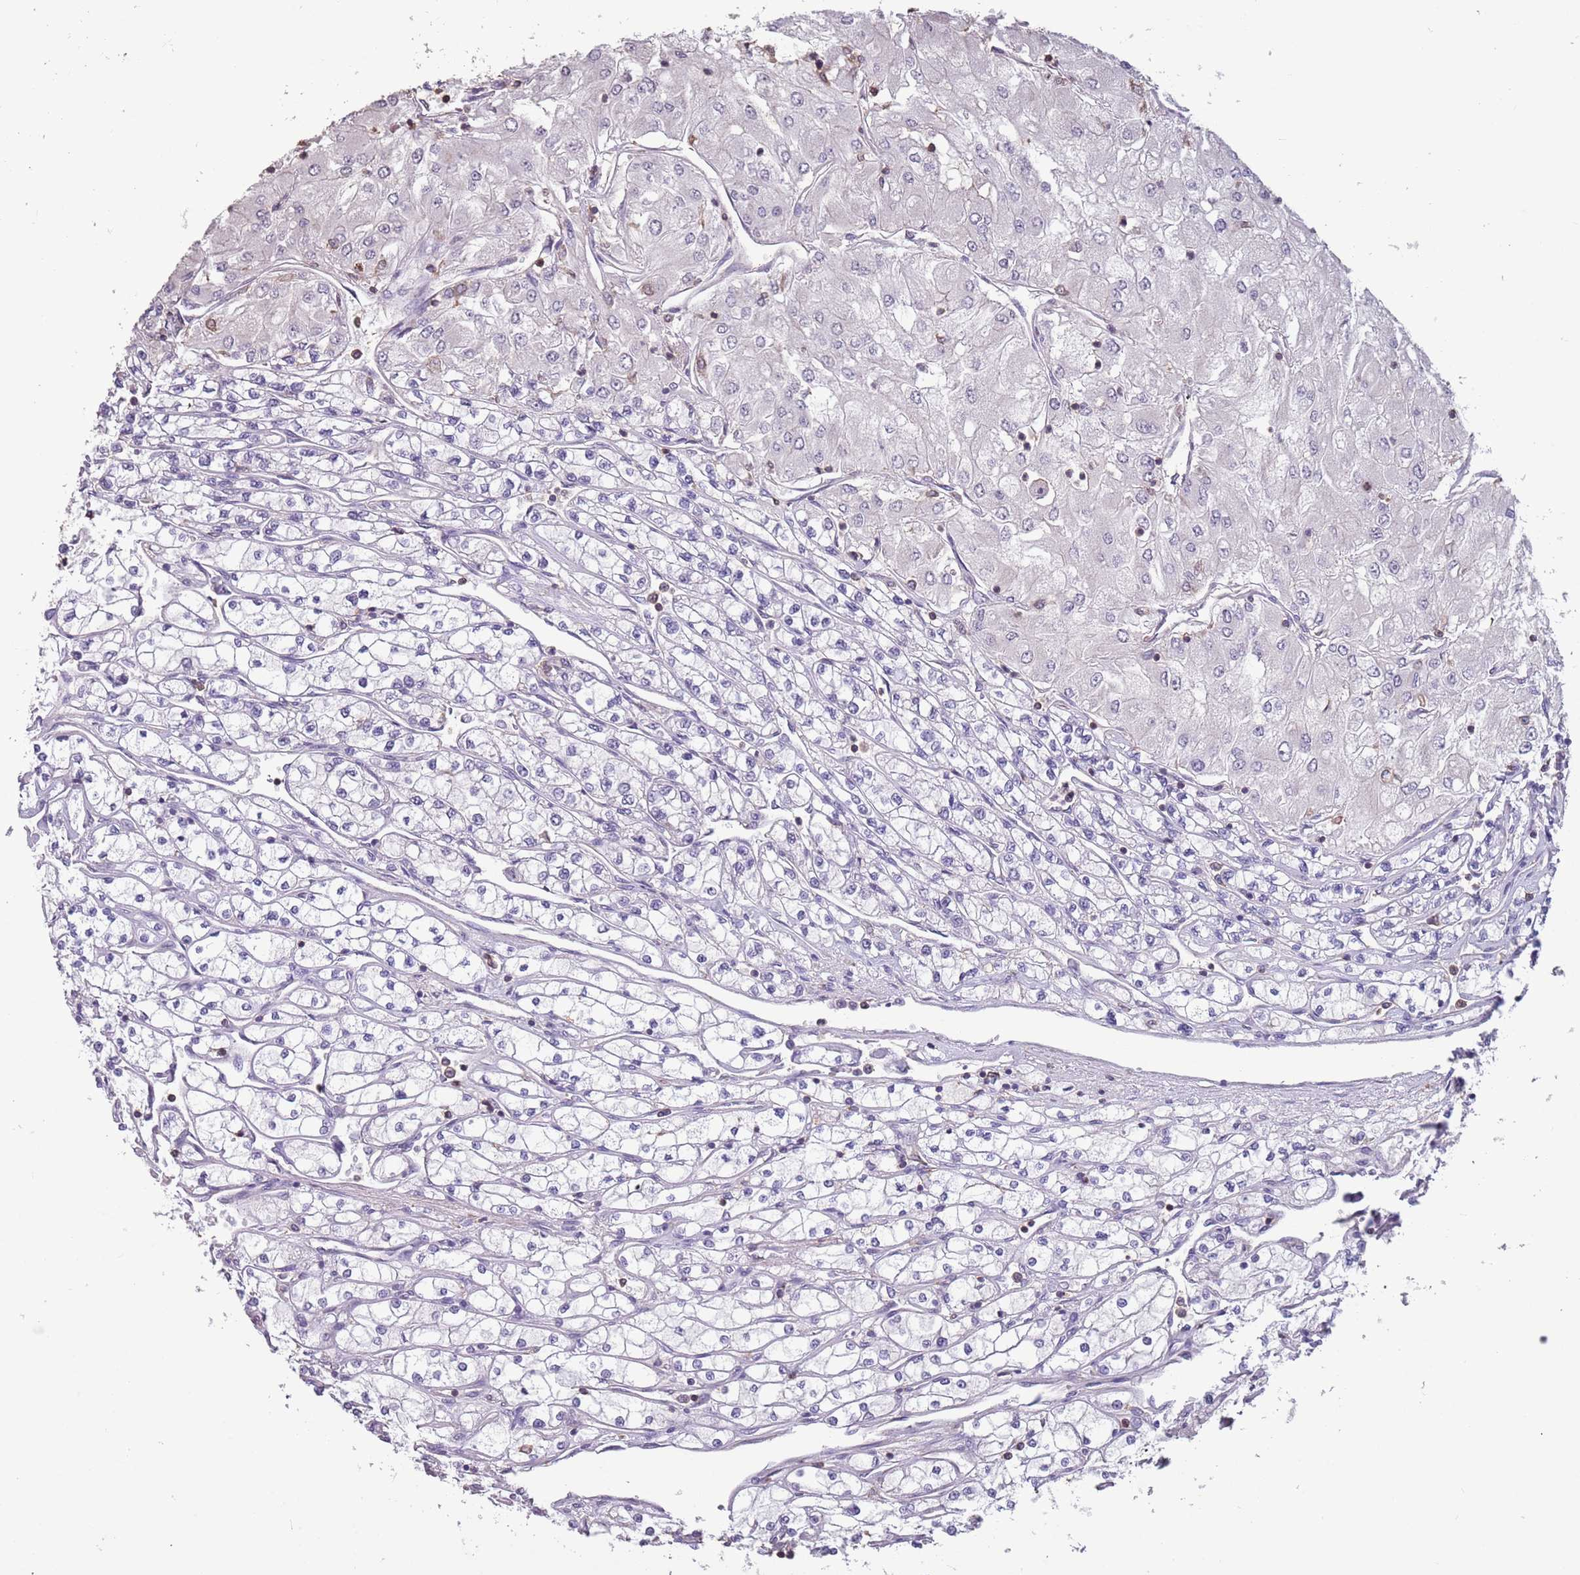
{"staining": {"intensity": "negative", "quantity": "none", "location": "none"}, "tissue": "renal cancer", "cell_type": "Tumor cells", "image_type": "cancer", "snomed": [{"axis": "morphology", "description": "Adenocarcinoma, NOS"}, {"axis": "topography", "description": "Kidney"}], "caption": "A histopathology image of human adenocarcinoma (renal) is negative for staining in tumor cells.", "gene": "SUN5", "patient": {"sex": "male", "age": 80}}